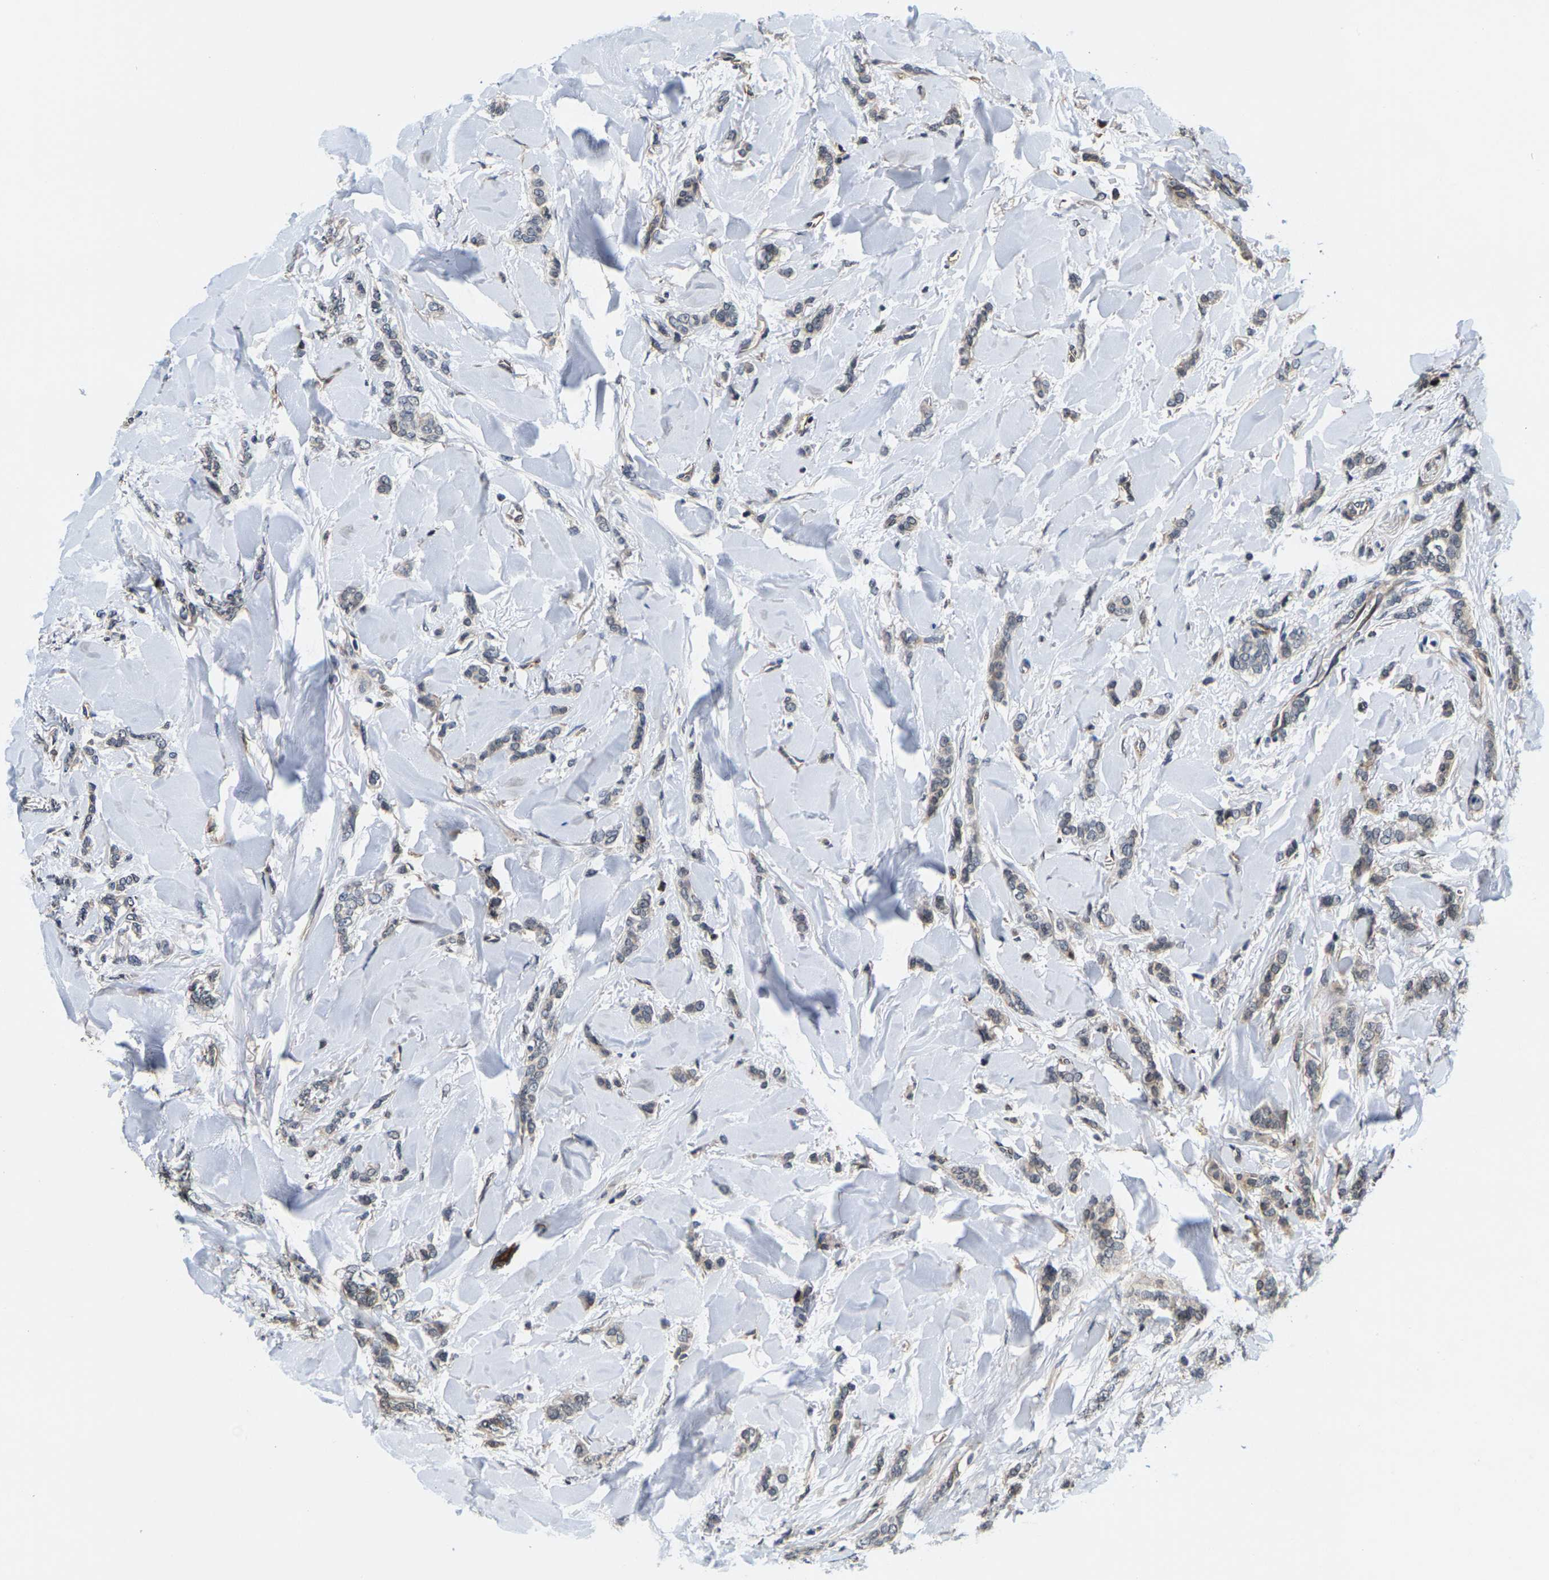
{"staining": {"intensity": "weak", "quantity": "<25%", "location": "cytoplasmic/membranous"}, "tissue": "breast cancer", "cell_type": "Tumor cells", "image_type": "cancer", "snomed": [{"axis": "morphology", "description": "Lobular carcinoma"}, {"axis": "topography", "description": "Skin"}, {"axis": "topography", "description": "Breast"}], "caption": "A photomicrograph of human breast cancer is negative for staining in tumor cells.", "gene": "GTPBP10", "patient": {"sex": "female", "age": 46}}